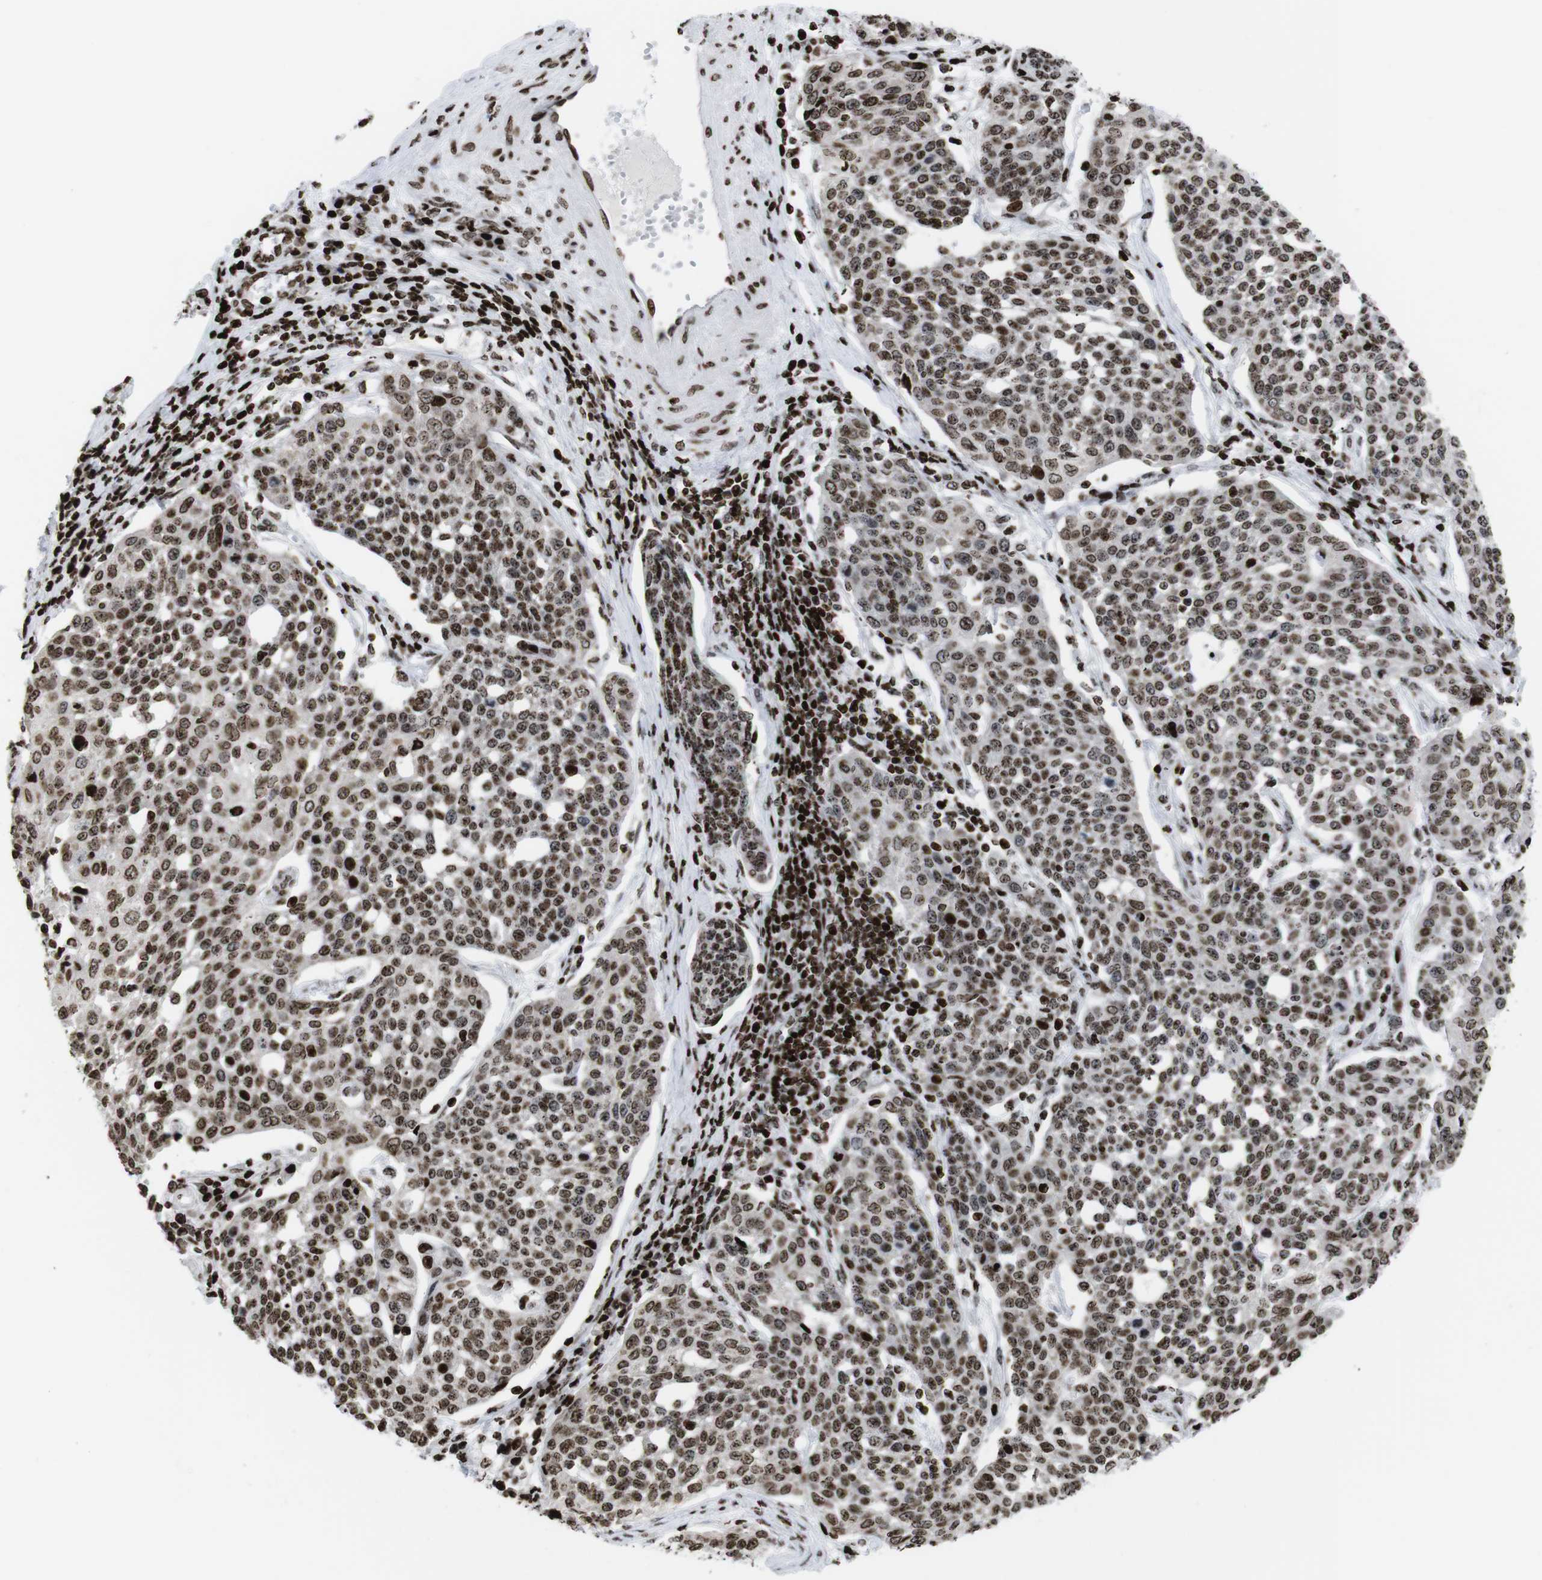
{"staining": {"intensity": "strong", "quantity": ">75%", "location": "nuclear"}, "tissue": "cervical cancer", "cell_type": "Tumor cells", "image_type": "cancer", "snomed": [{"axis": "morphology", "description": "Squamous cell carcinoma, NOS"}, {"axis": "topography", "description": "Cervix"}], "caption": "This photomicrograph exhibits immunohistochemistry (IHC) staining of human cervical cancer (squamous cell carcinoma), with high strong nuclear positivity in about >75% of tumor cells.", "gene": "H1-4", "patient": {"sex": "female", "age": 34}}